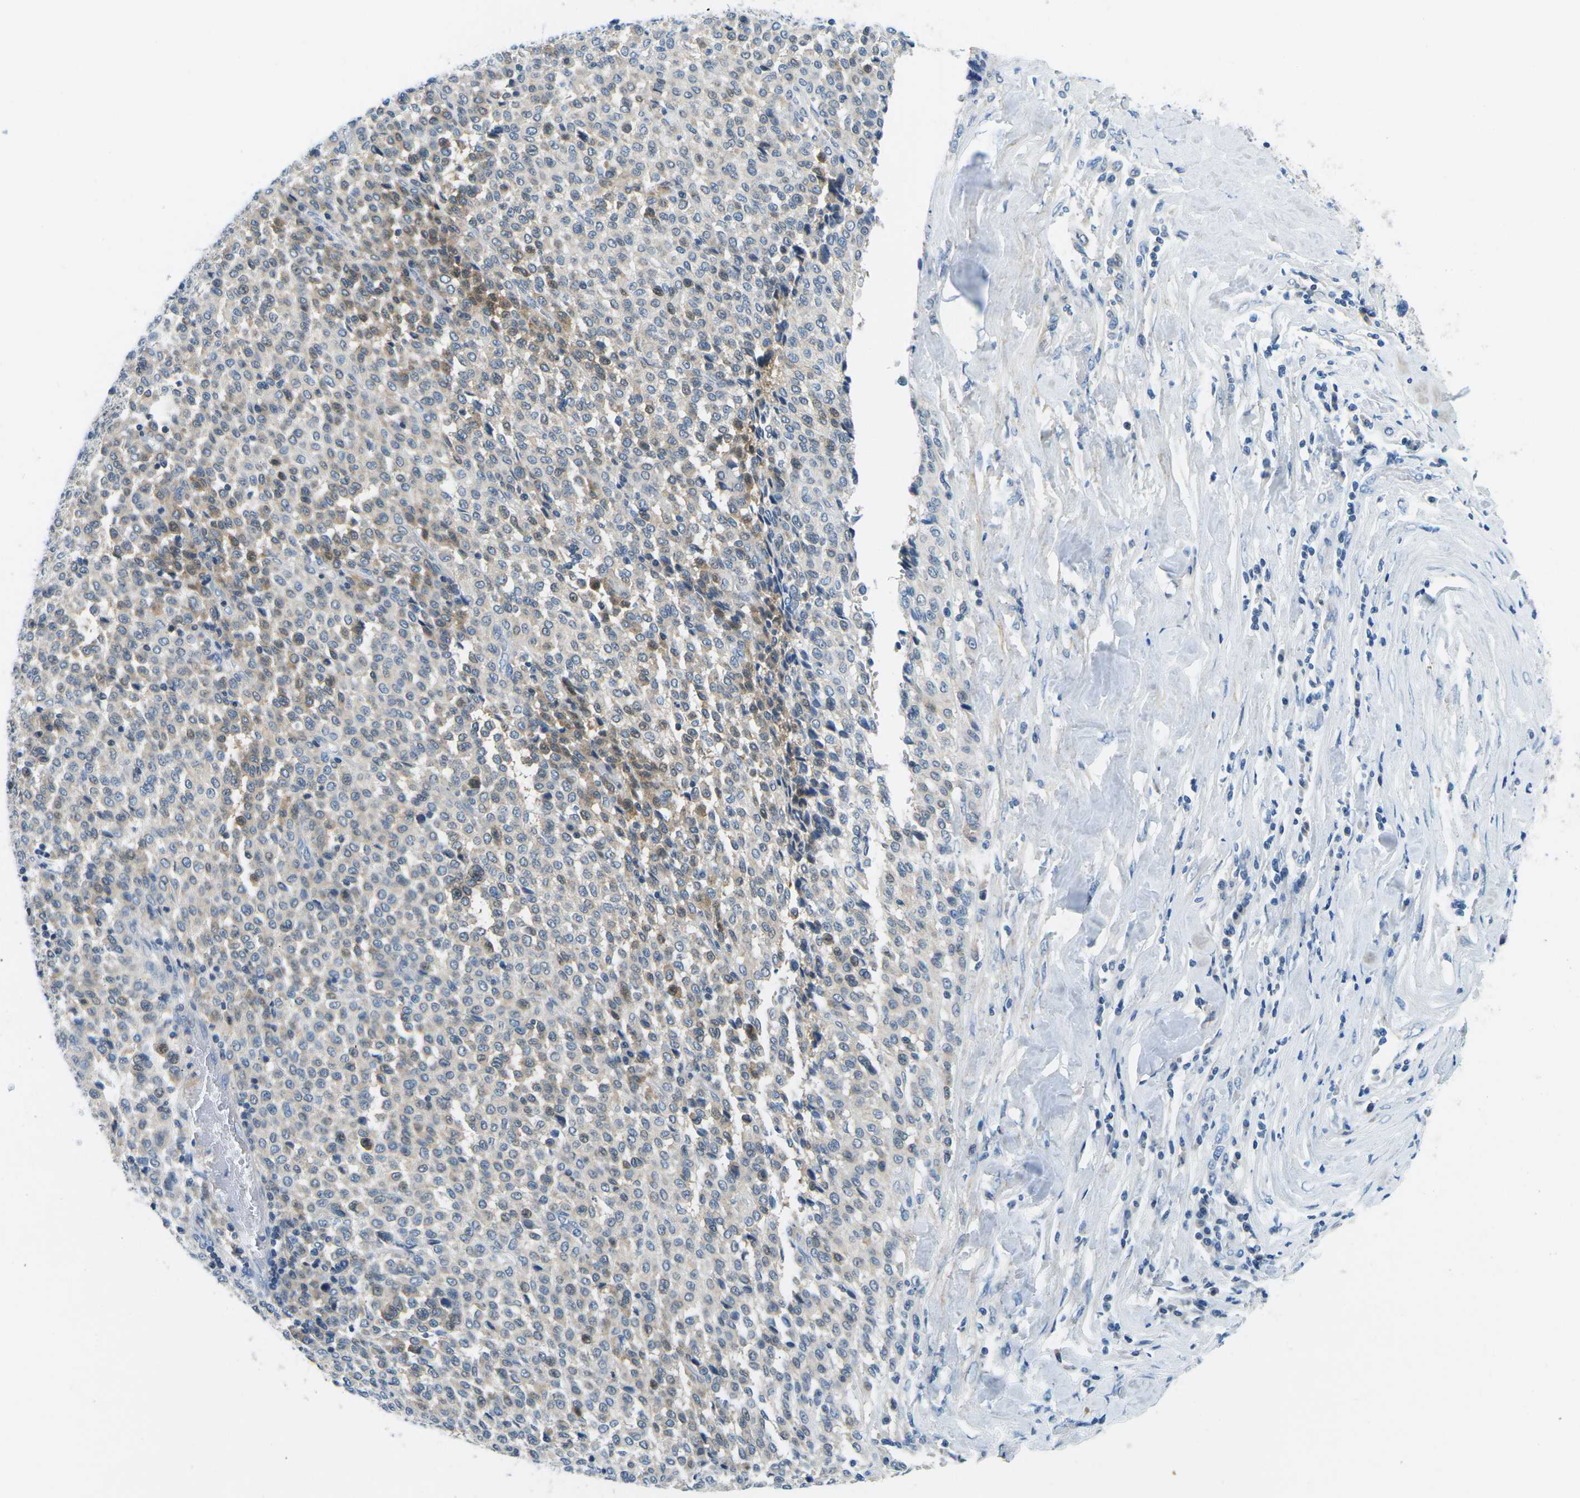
{"staining": {"intensity": "weak", "quantity": "<25%", "location": "cytoplasmic/membranous"}, "tissue": "melanoma", "cell_type": "Tumor cells", "image_type": "cancer", "snomed": [{"axis": "morphology", "description": "Malignant melanoma, Metastatic site"}, {"axis": "topography", "description": "Pancreas"}], "caption": "The photomicrograph displays no significant expression in tumor cells of melanoma.", "gene": "CFB", "patient": {"sex": "female", "age": 30}}